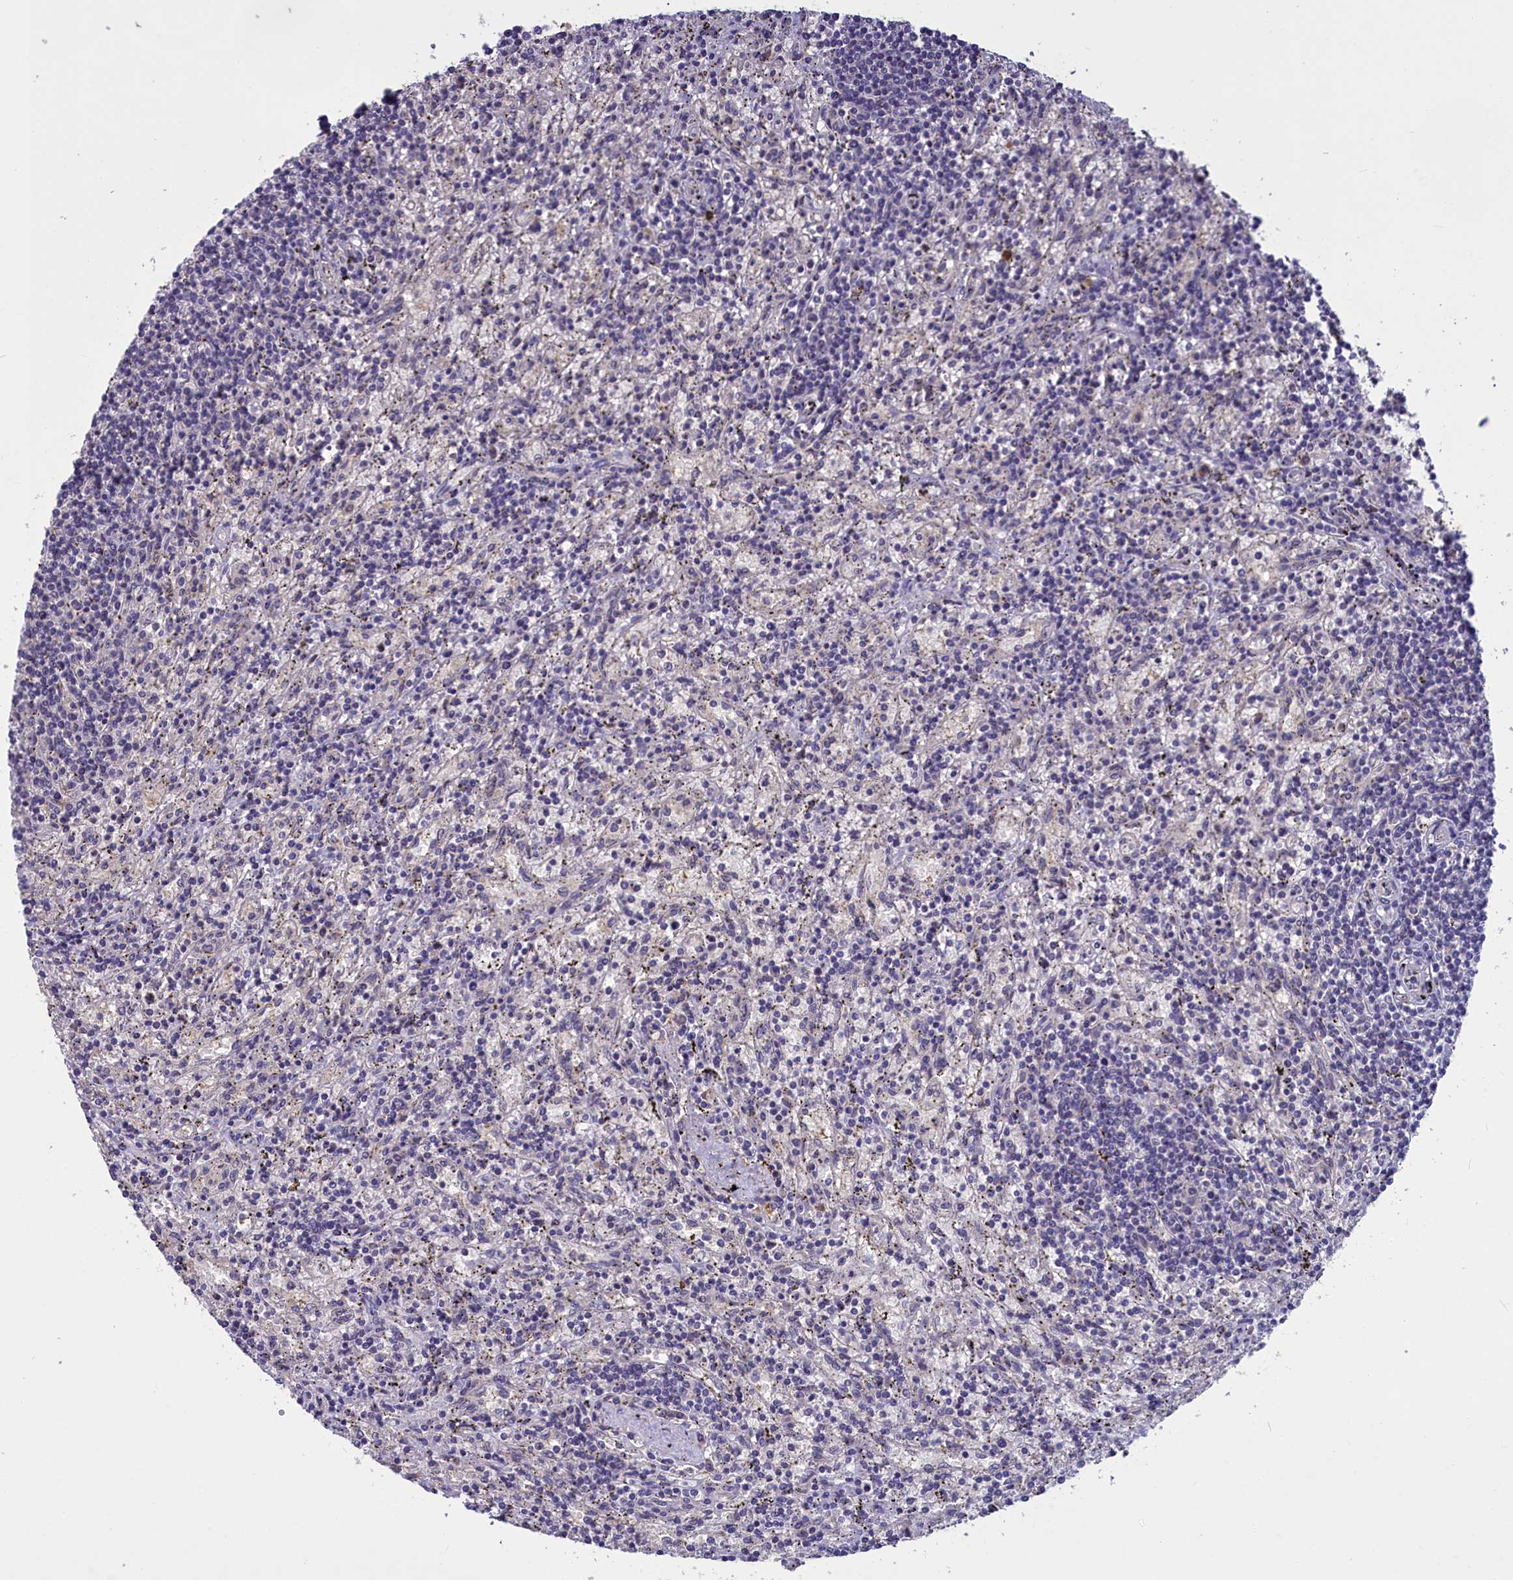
{"staining": {"intensity": "negative", "quantity": "none", "location": "none"}, "tissue": "lymphoma", "cell_type": "Tumor cells", "image_type": "cancer", "snomed": [{"axis": "morphology", "description": "Malignant lymphoma, non-Hodgkin's type, Low grade"}, {"axis": "topography", "description": "Spleen"}], "caption": "The immunohistochemistry (IHC) micrograph has no significant positivity in tumor cells of malignant lymphoma, non-Hodgkin's type (low-grade) tissue.", "gene": "UCHL3", "patient": {"sex": "male", "age": 76}}